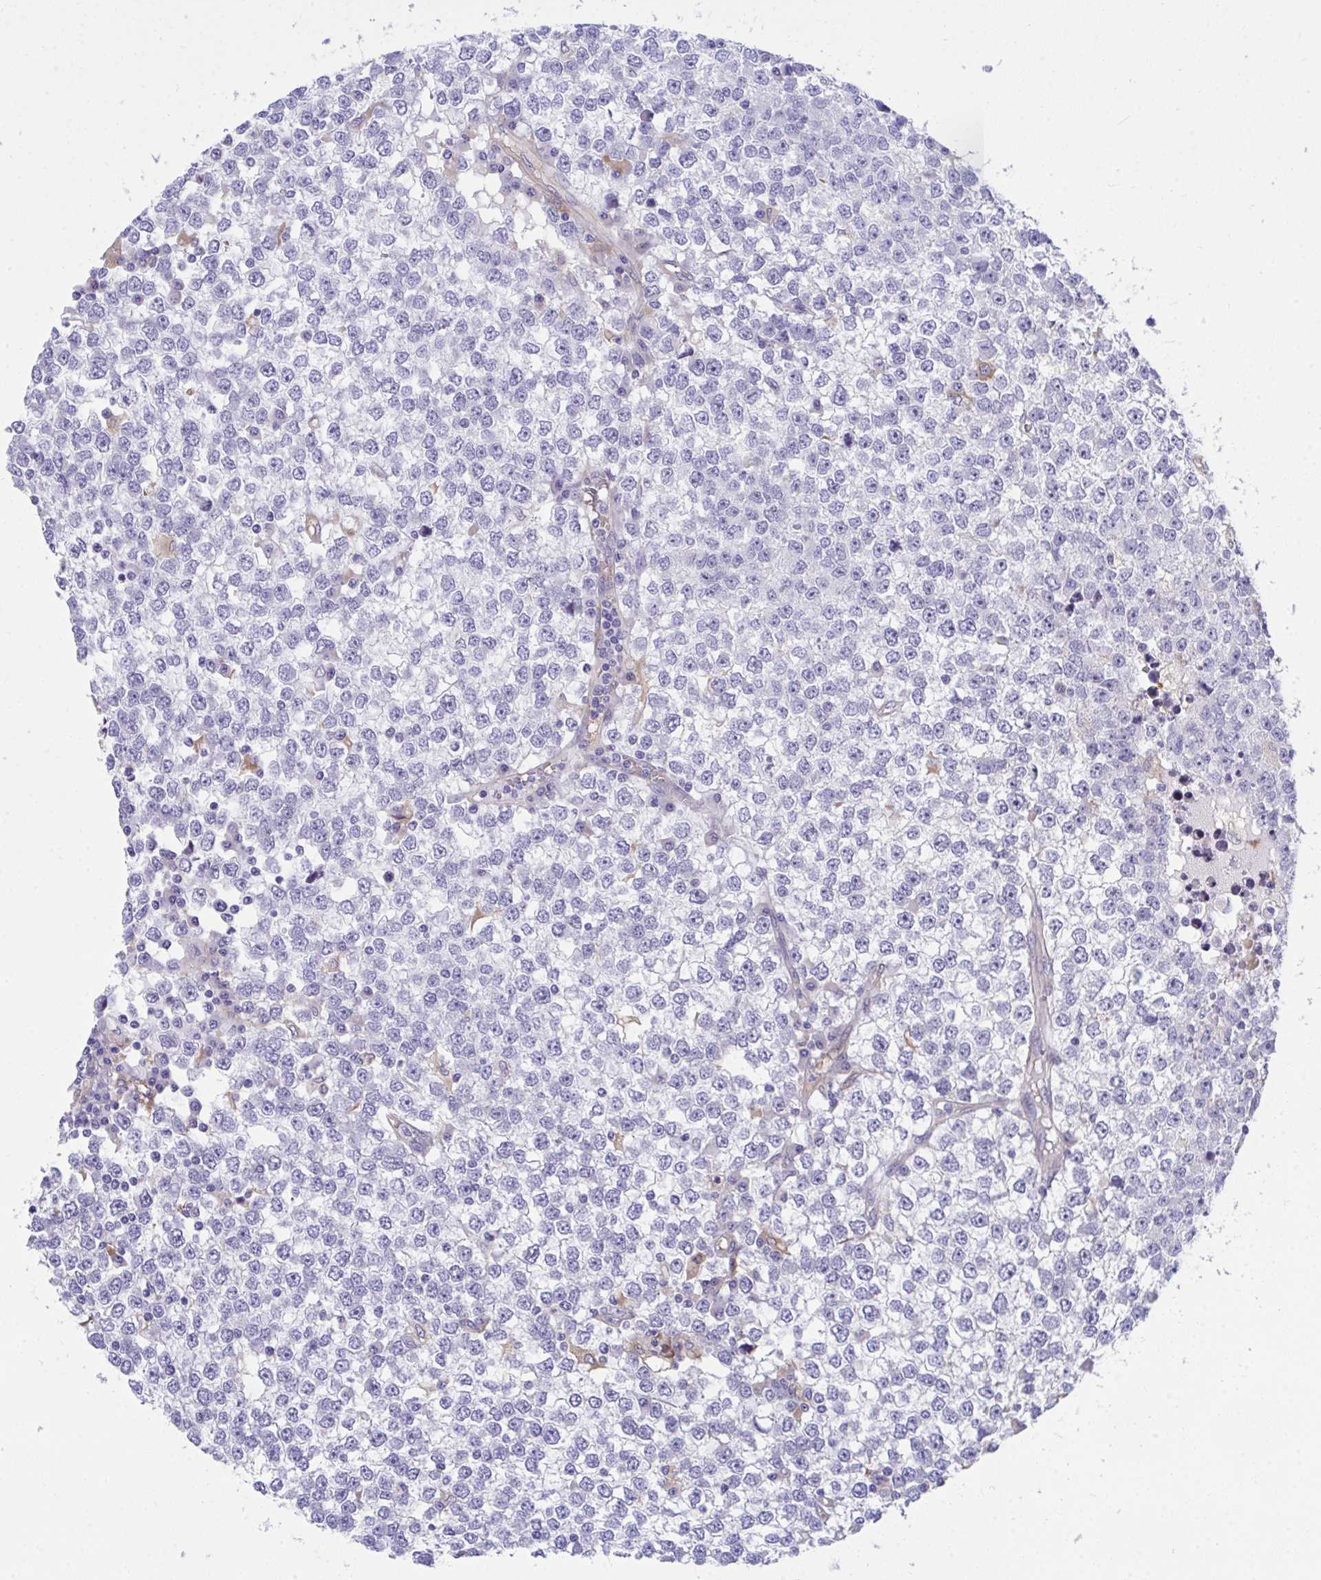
{"staining": {"intensity": "negative", "quantity": "none", "location": "none"}, "tissue": "testis cancer", "cell_type": "Tumor cells", "image_type": "cancer", "snomed": [{"axis": "morphology", "description": "Seminoma, NOS"}, {"axis": "topography", "description": "Testis"}], "caption": "Human seminoma (testis) stained for a protein using immunohistochemistry (IHC) reveals no positivity in tumor cells.", "gene": "CENPQ", "patient": {"sex": "male", "age": 65}}